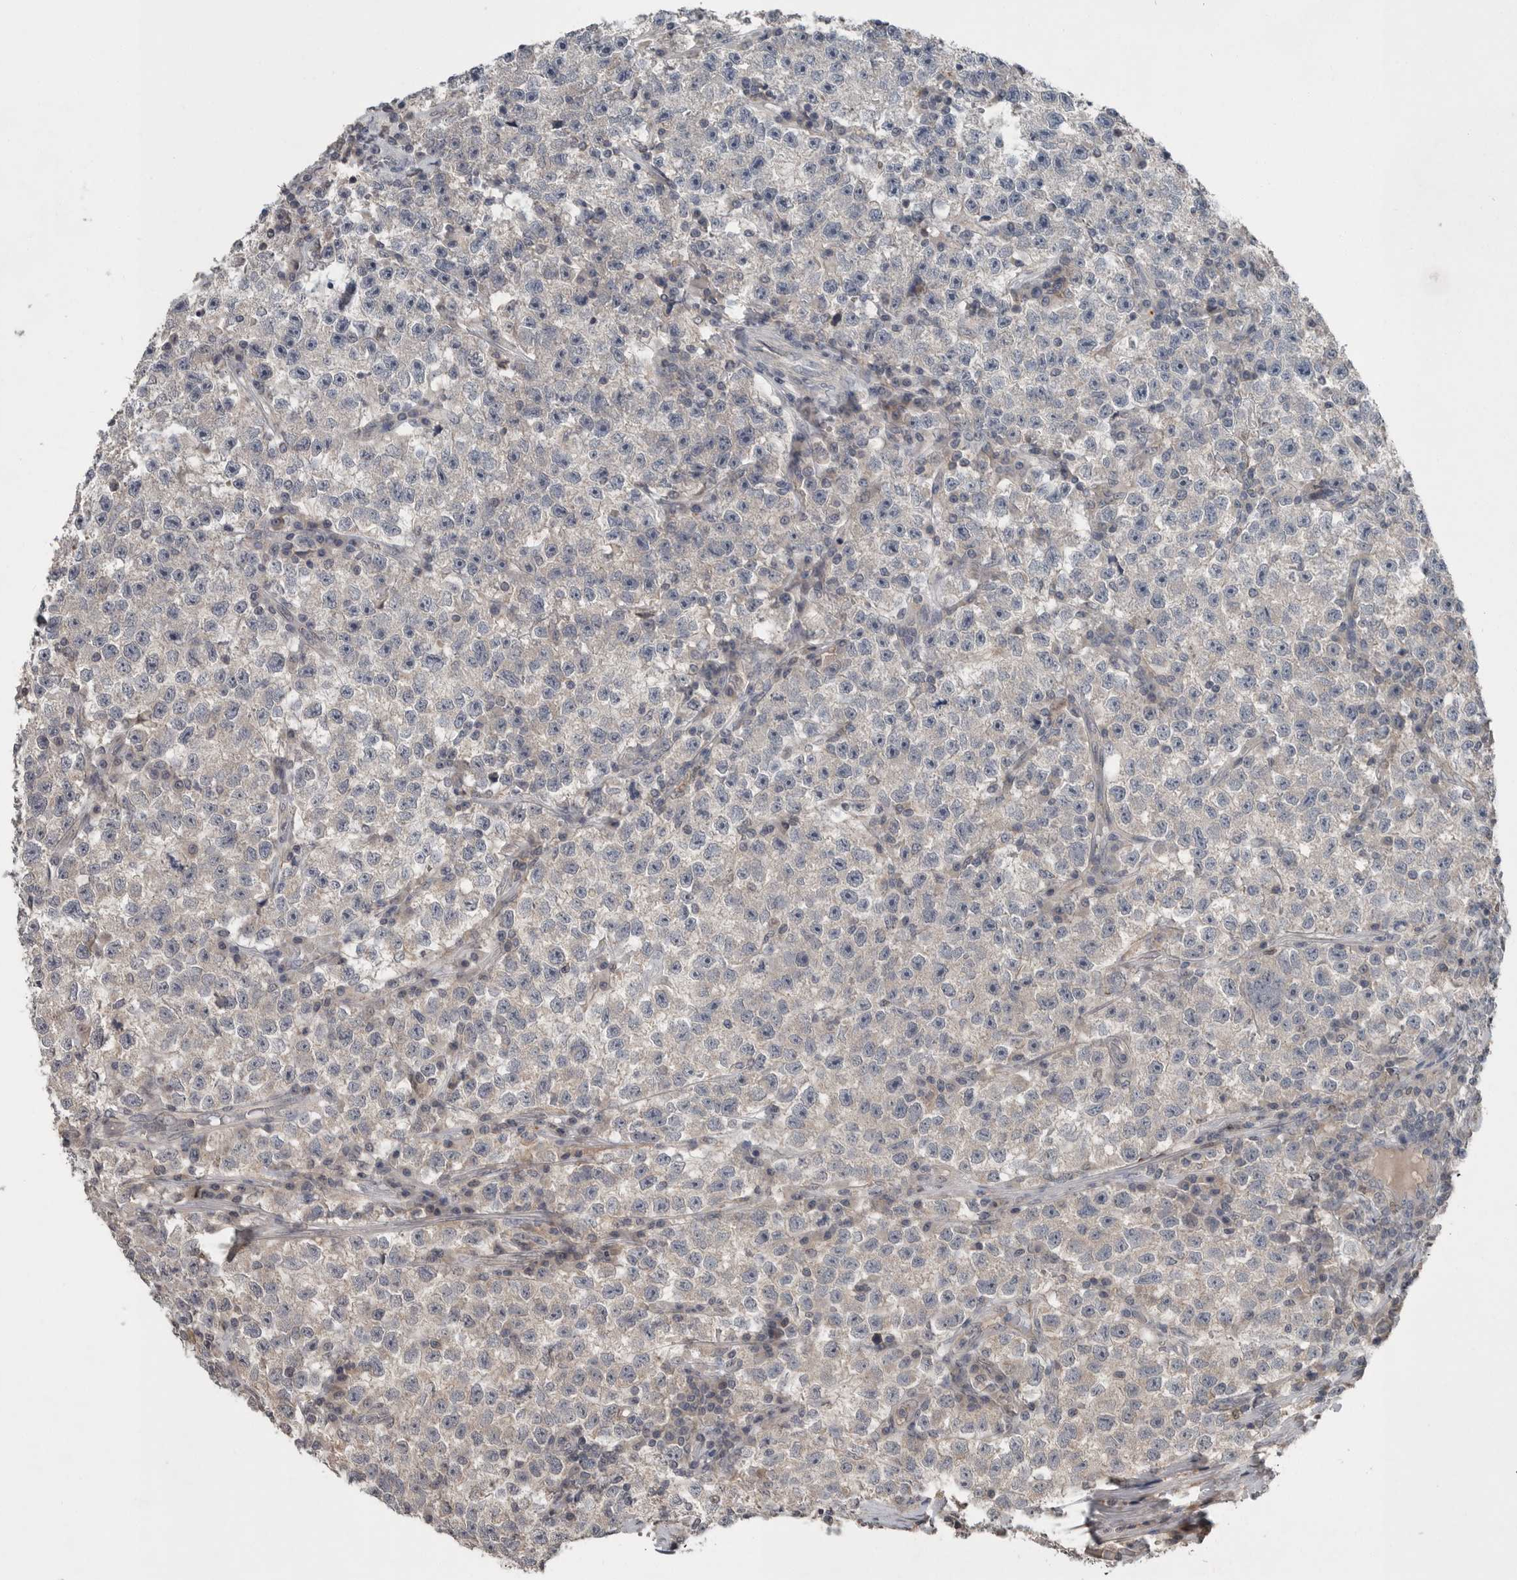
{"staining": {"intensity": "weak", "quantity": "<25%", "location": "cytoplasmic/membranous"}, "tissue": "testis cancer", "cell_type": "Tumor cells", "image_type": "cancer", "snomed": [{"axis": "morphology", "description": "Seminoma, NOS"}, {"axis": "topography", "description": "Testis"}], "caption": "Immunohistochemistry (IHC) photomicrograph of neoplastic tissue: human testis seminoma stained with DAB displays no significant protein expression in tumor cells.", "gene": "SCP2", "patient": {"sex": "male", "age": 22}}